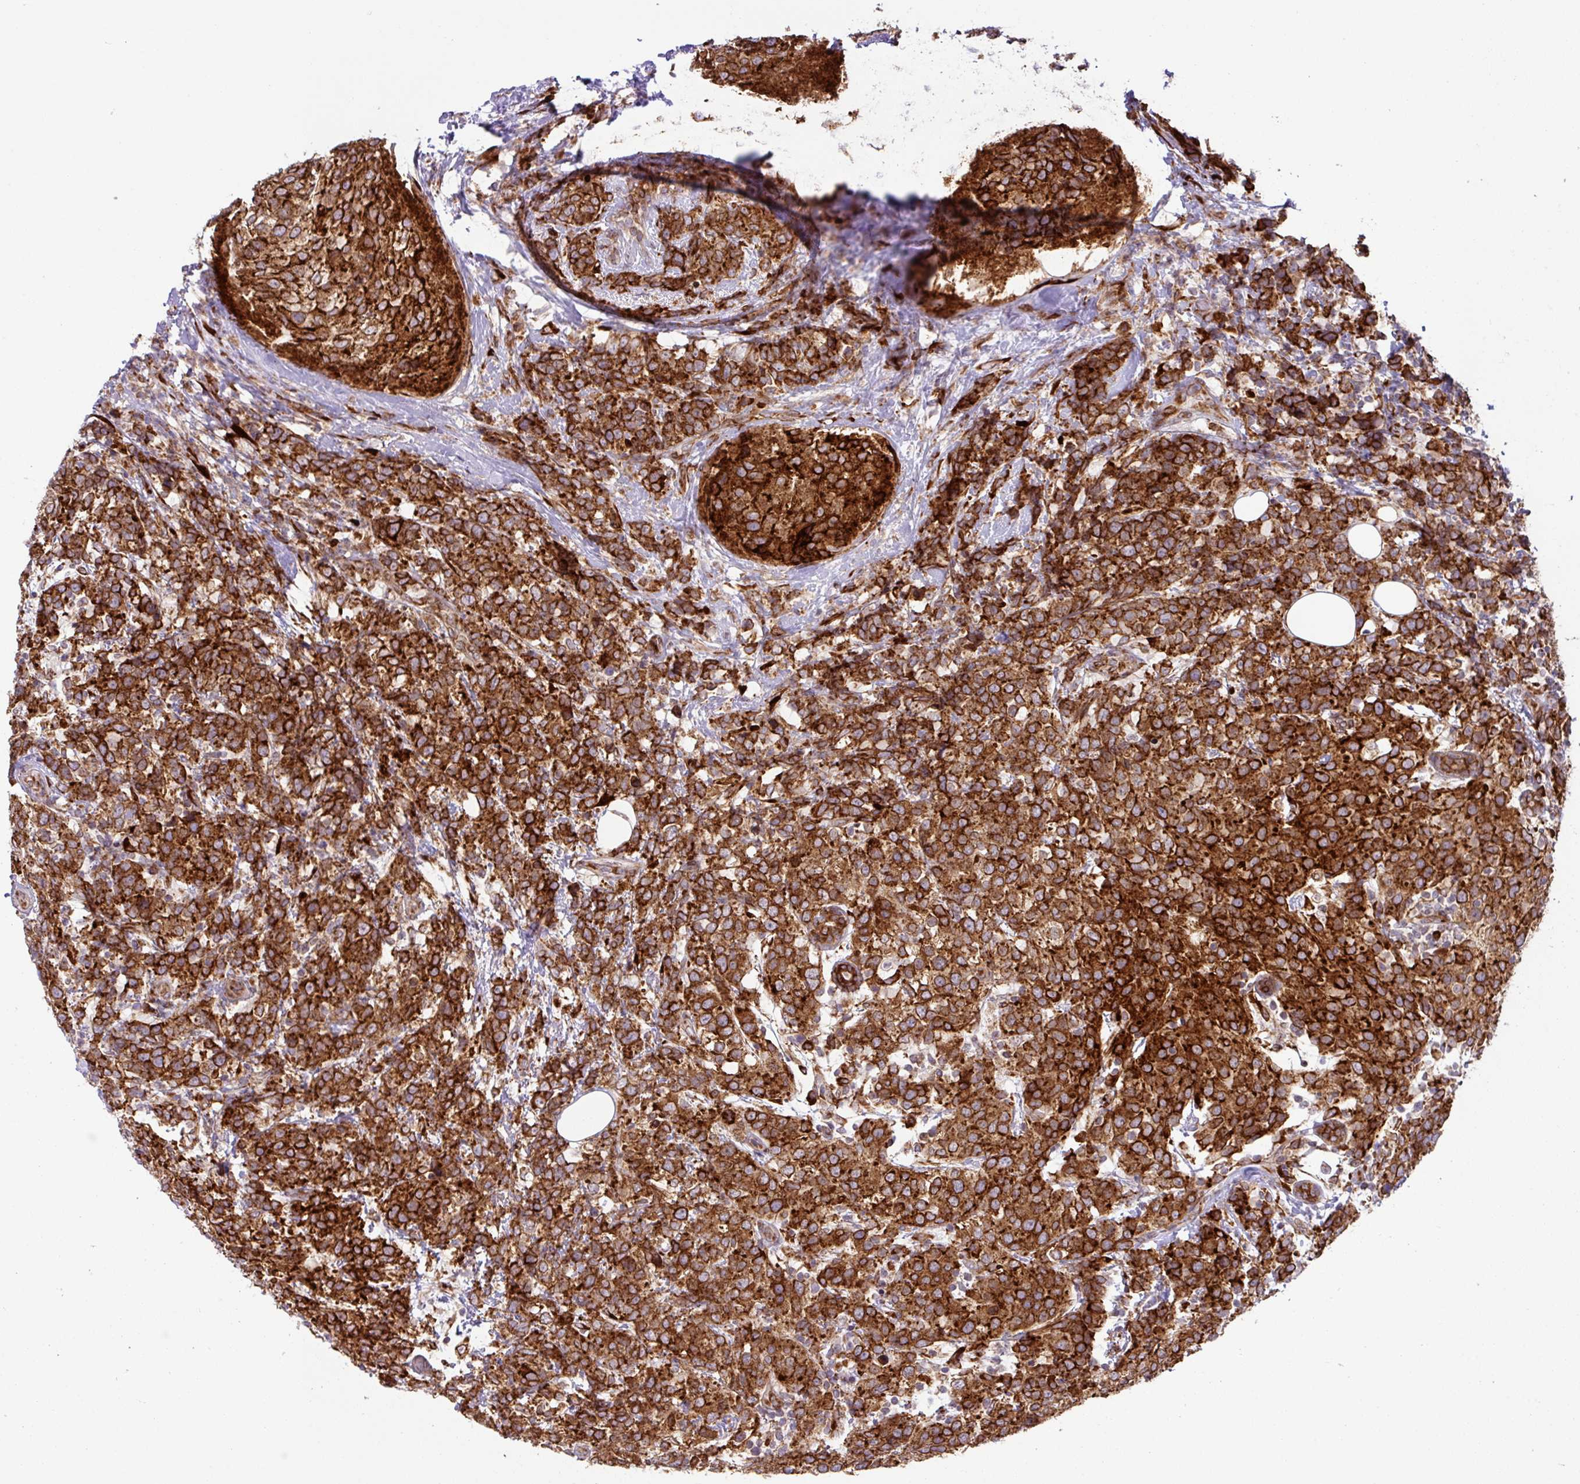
{"staining": {"intensity": "strong", "quantity": ">75%", "location": "cytoplasmic/membranous"}, "tissue": "breast cancer", "cell_type": "Tumor cells", "image_type": "cancer", "snomed": [{"axis": "morphology", "description": "Lobular carcinoma"}, {"axis": "topography", "description": "Breast"}], "caption": "DAB (3,3'-diaminobenzidine) immunohistochemical staining of breast cancer (lobular carcinoma) displays strong cytoplasmic/membranous protein expression in approximately >75% of tumor cells.", "gene": "SLC39A7", "patient": {"sex": "female", "age": 59}}